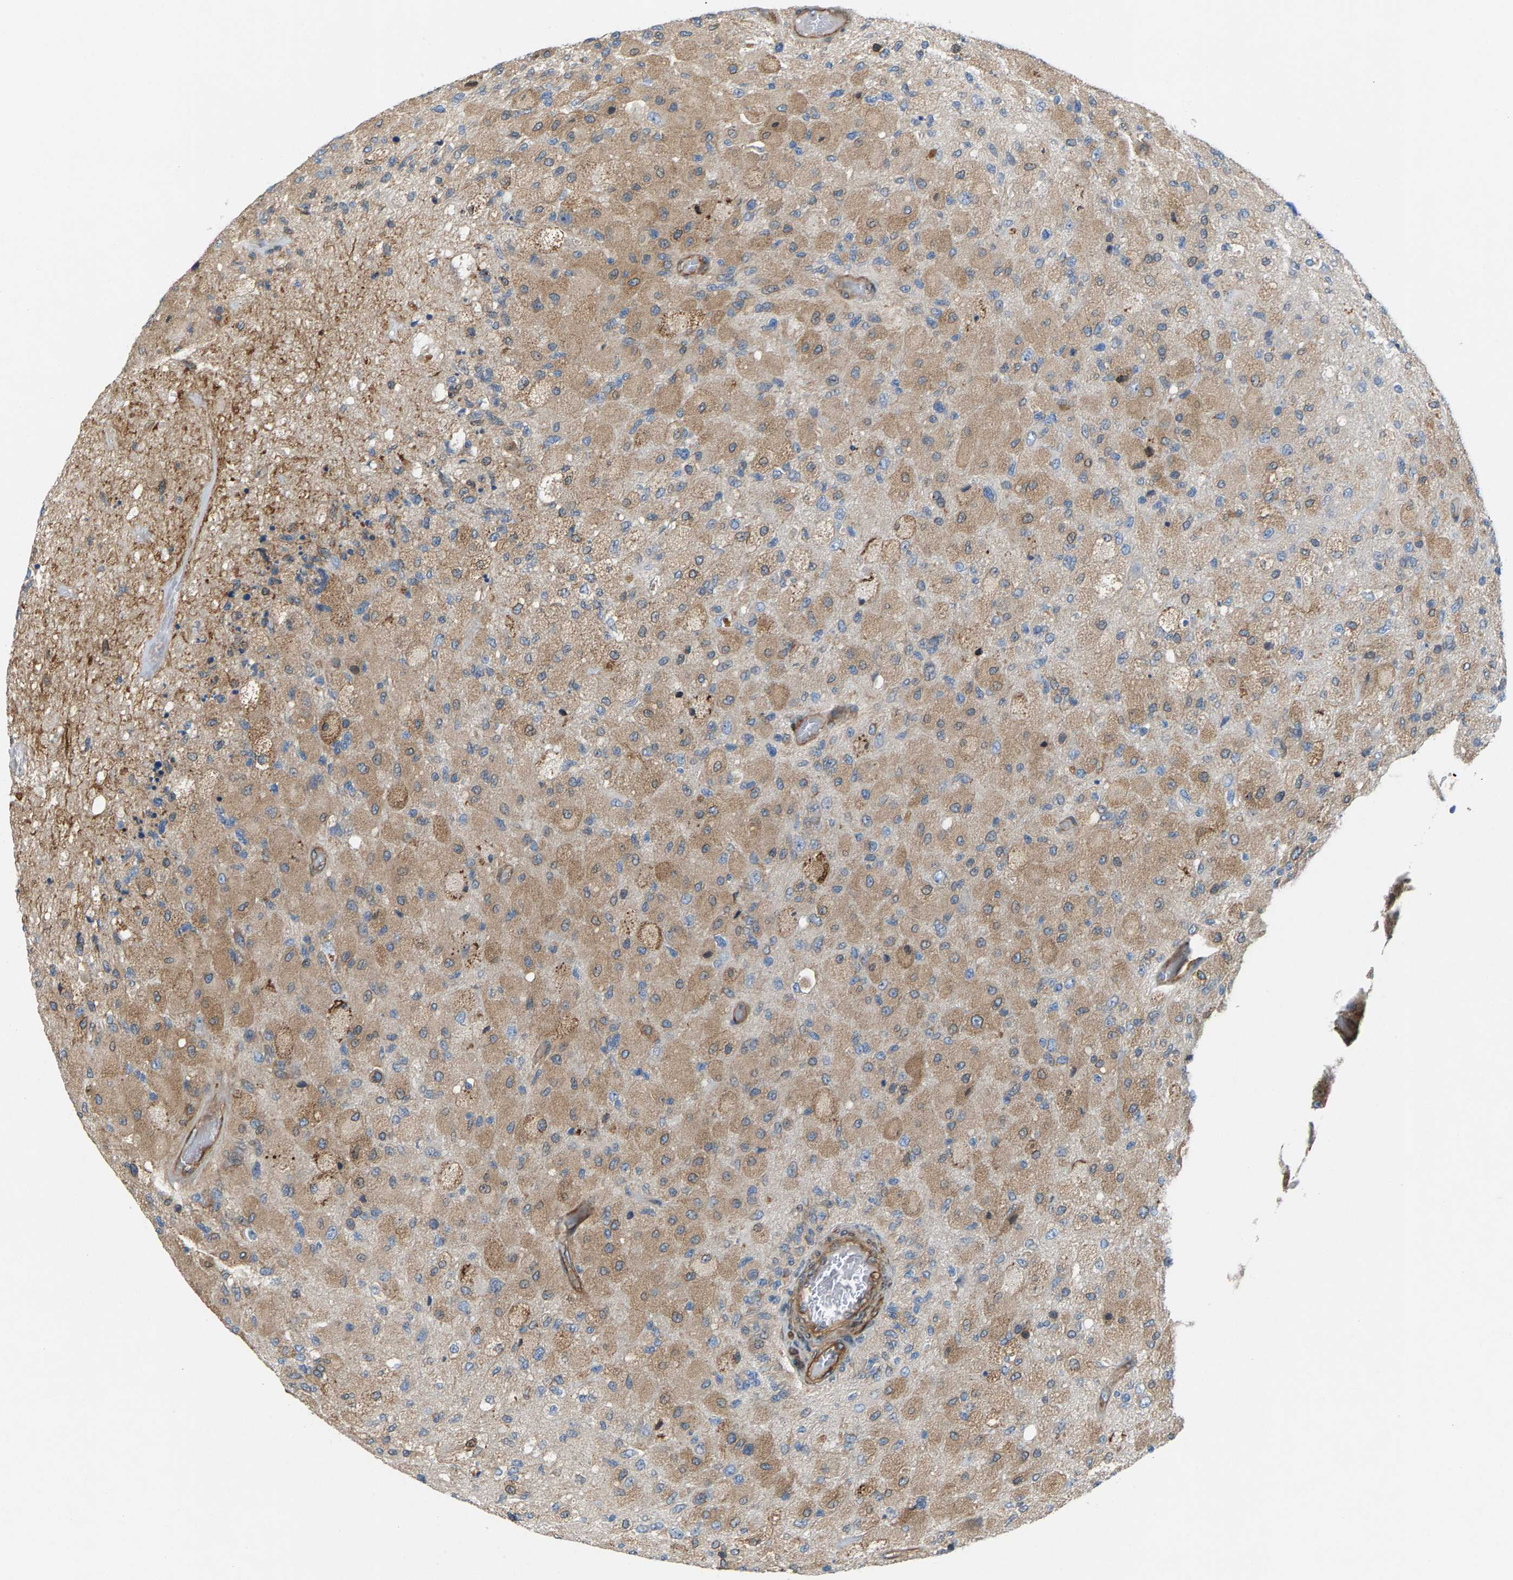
{"staining": {"intensity": "moderate", "quantity": ">75%", "location": "cytoplasmic/membranous"}, "tissue": "glioma", "cell_type": "Tumor cells", "image_type": "cancer", "snomed": [{"axis": "morphology", "description": "Normal tissue, NOS"}, {"axis": "morphology", "description": "Glioma, malignant, High grade"}, {"axis": "topography", "description": "Cerebral cortex"}], "caption": "Tumor cells show moderate cytoplasmic/membranous staining in approximately >75% of cells in high-grade glioma (malignant).", "gene": "PDCL", "patient": {"sex": "male", "age": 77}}